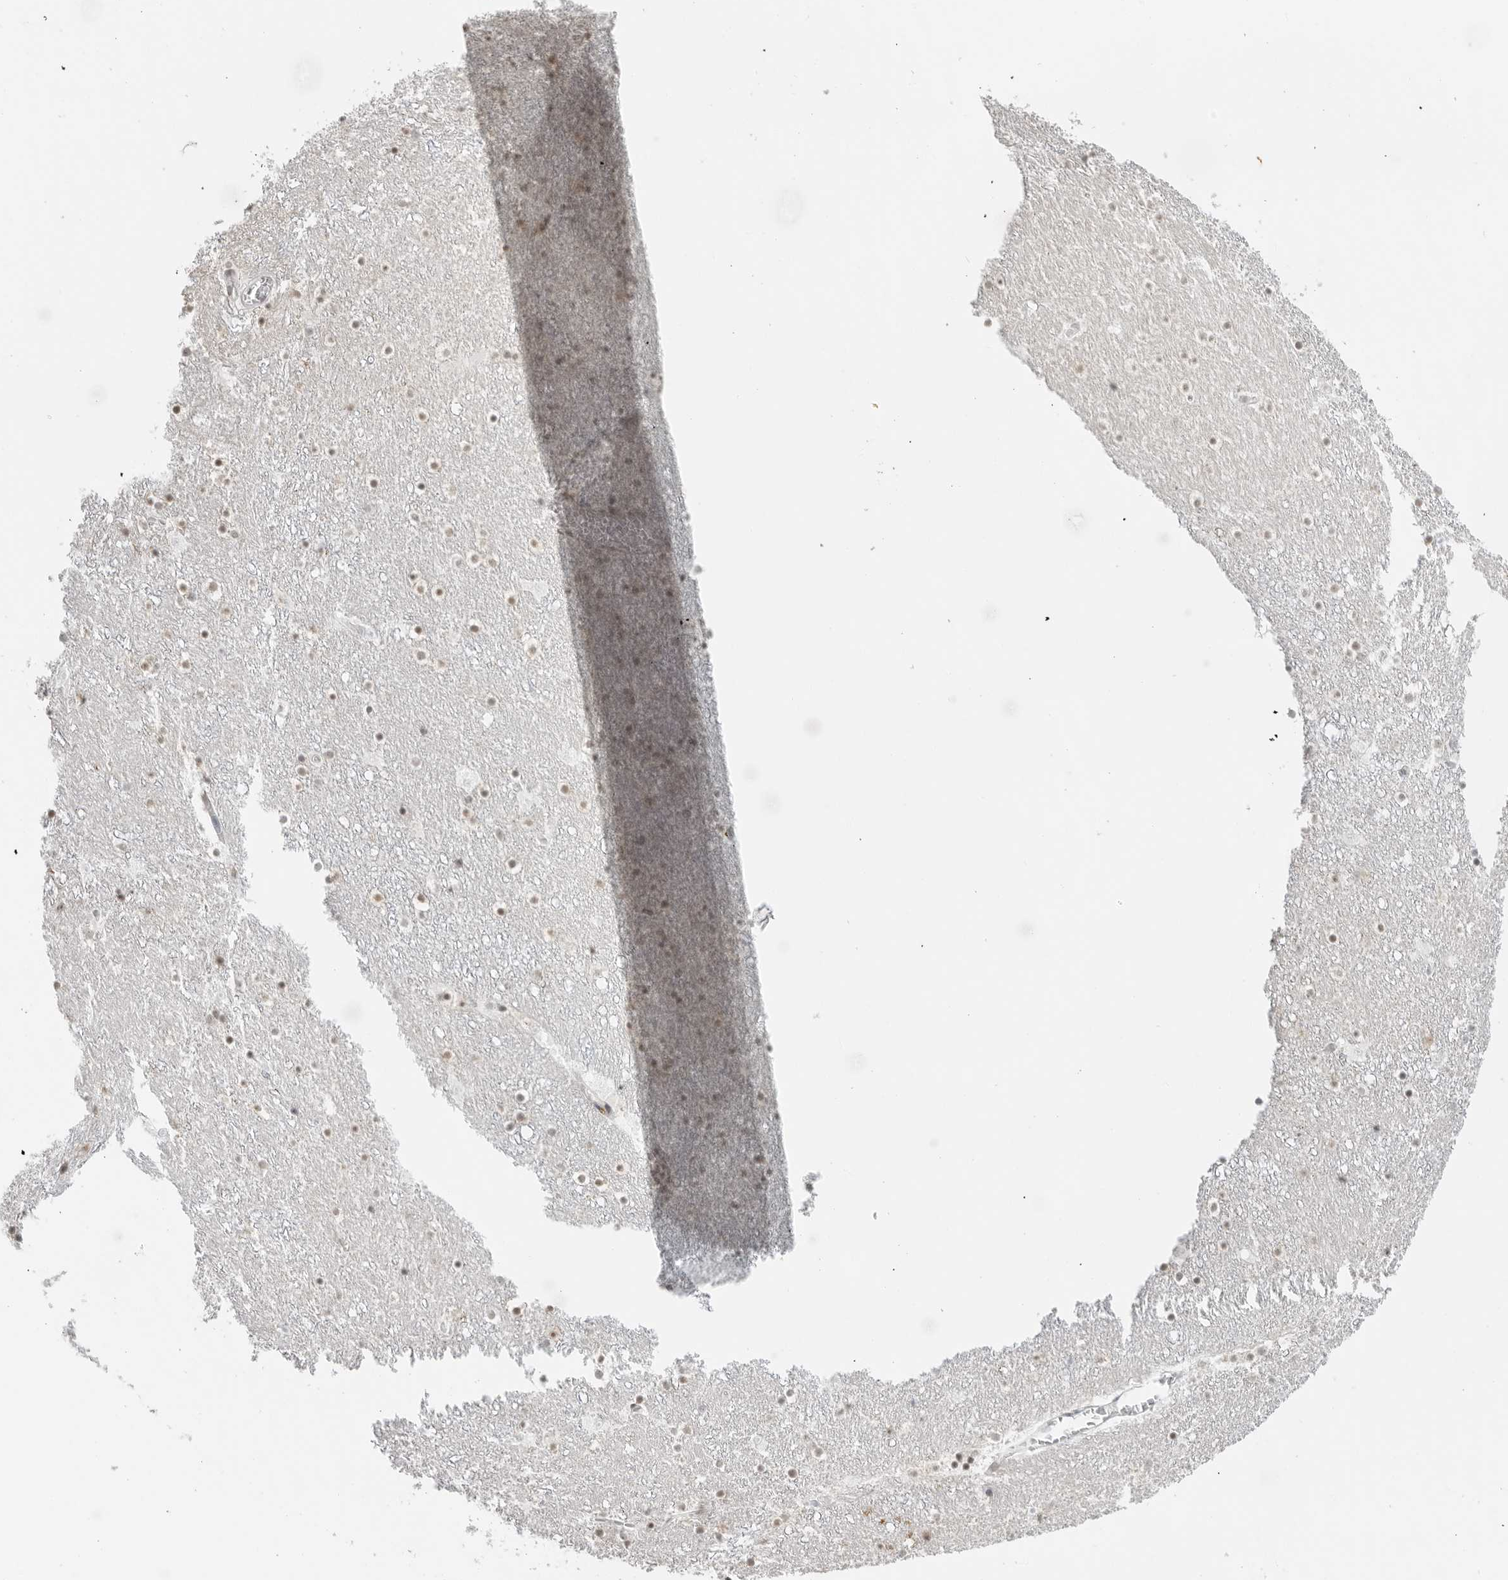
{"staining": {"intensity": "moderate", "quantity": "<25%", "location": "nuclear"}, "tissue": "caudate", "cell_type": "Glial cells", "image_type": "normal", "snomed": [{"axis": "morphology", "description": "Normal tissue, NOS"}, {"axis": "topography", "description": "Lateral ventricle wall"}], "caption": "Brown immunohistochemical staining in unremarkable human caudate displays moderate nuclear staining in approximately <25% of glial cells.", "gene": "FOXK2", "patient": {"sex": "male", "age": 45}}